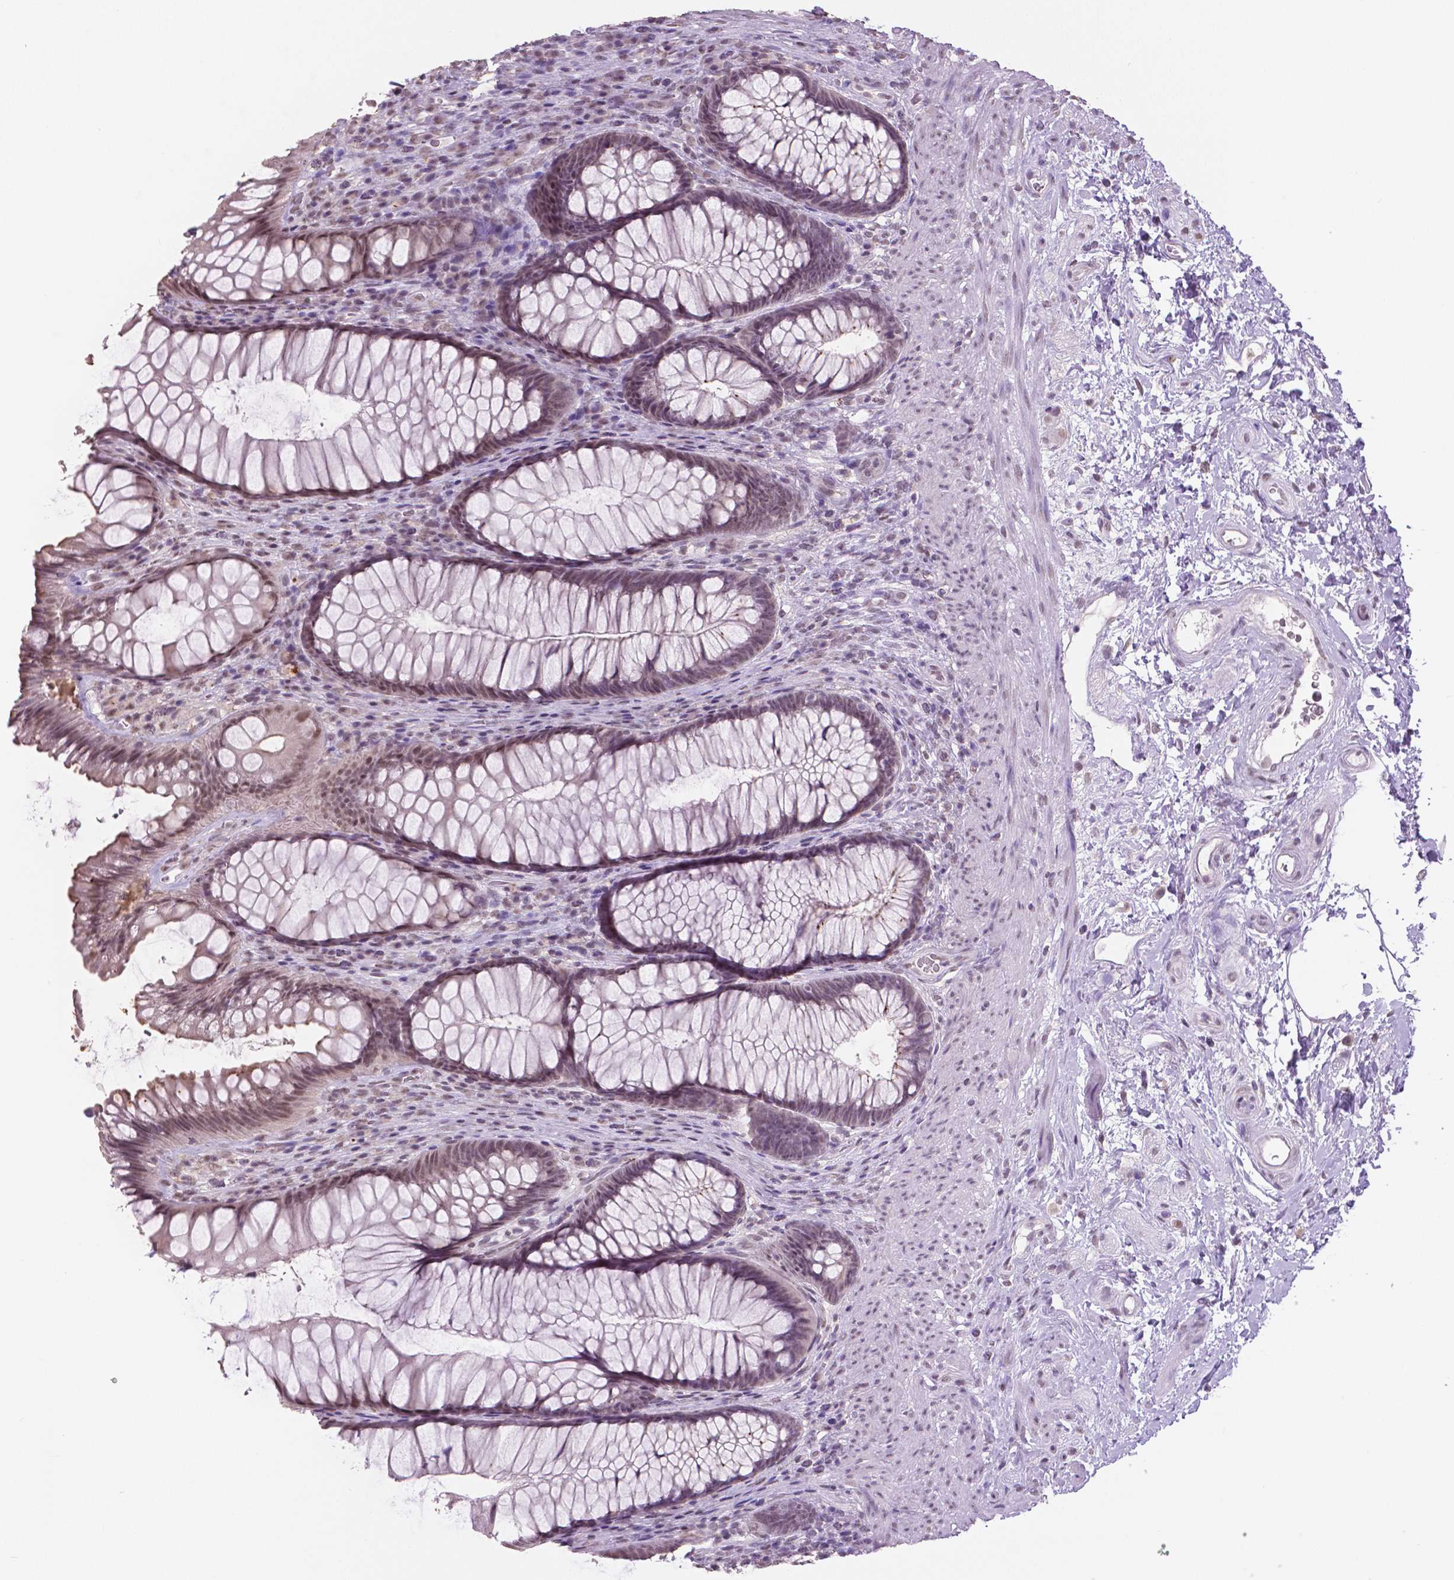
{"staining": {"intensity": "weak", "quantity": "25%-75%", "location": "nuclear"}, "tissue": "rectum", "cell_type": "Glandular cells", "image_type": "normal", "snomed": [{"axis": "morphology", "description": "Normal tissue, NOS"}, {"axis": "topography", "description": "Smooth muscle"}, {"axis": "topography", "description": "Rectum"}], "caption": "Immunohistochemical staining of normal human rectum demonstrates low levels of weak nuclear positivity in about 25%-75% of glandular cells. (DAB IHC with brightfield microscopy, high magnification).", "gene": "IGF2BP1", "patient": {"sex": "male", "age": 53}}